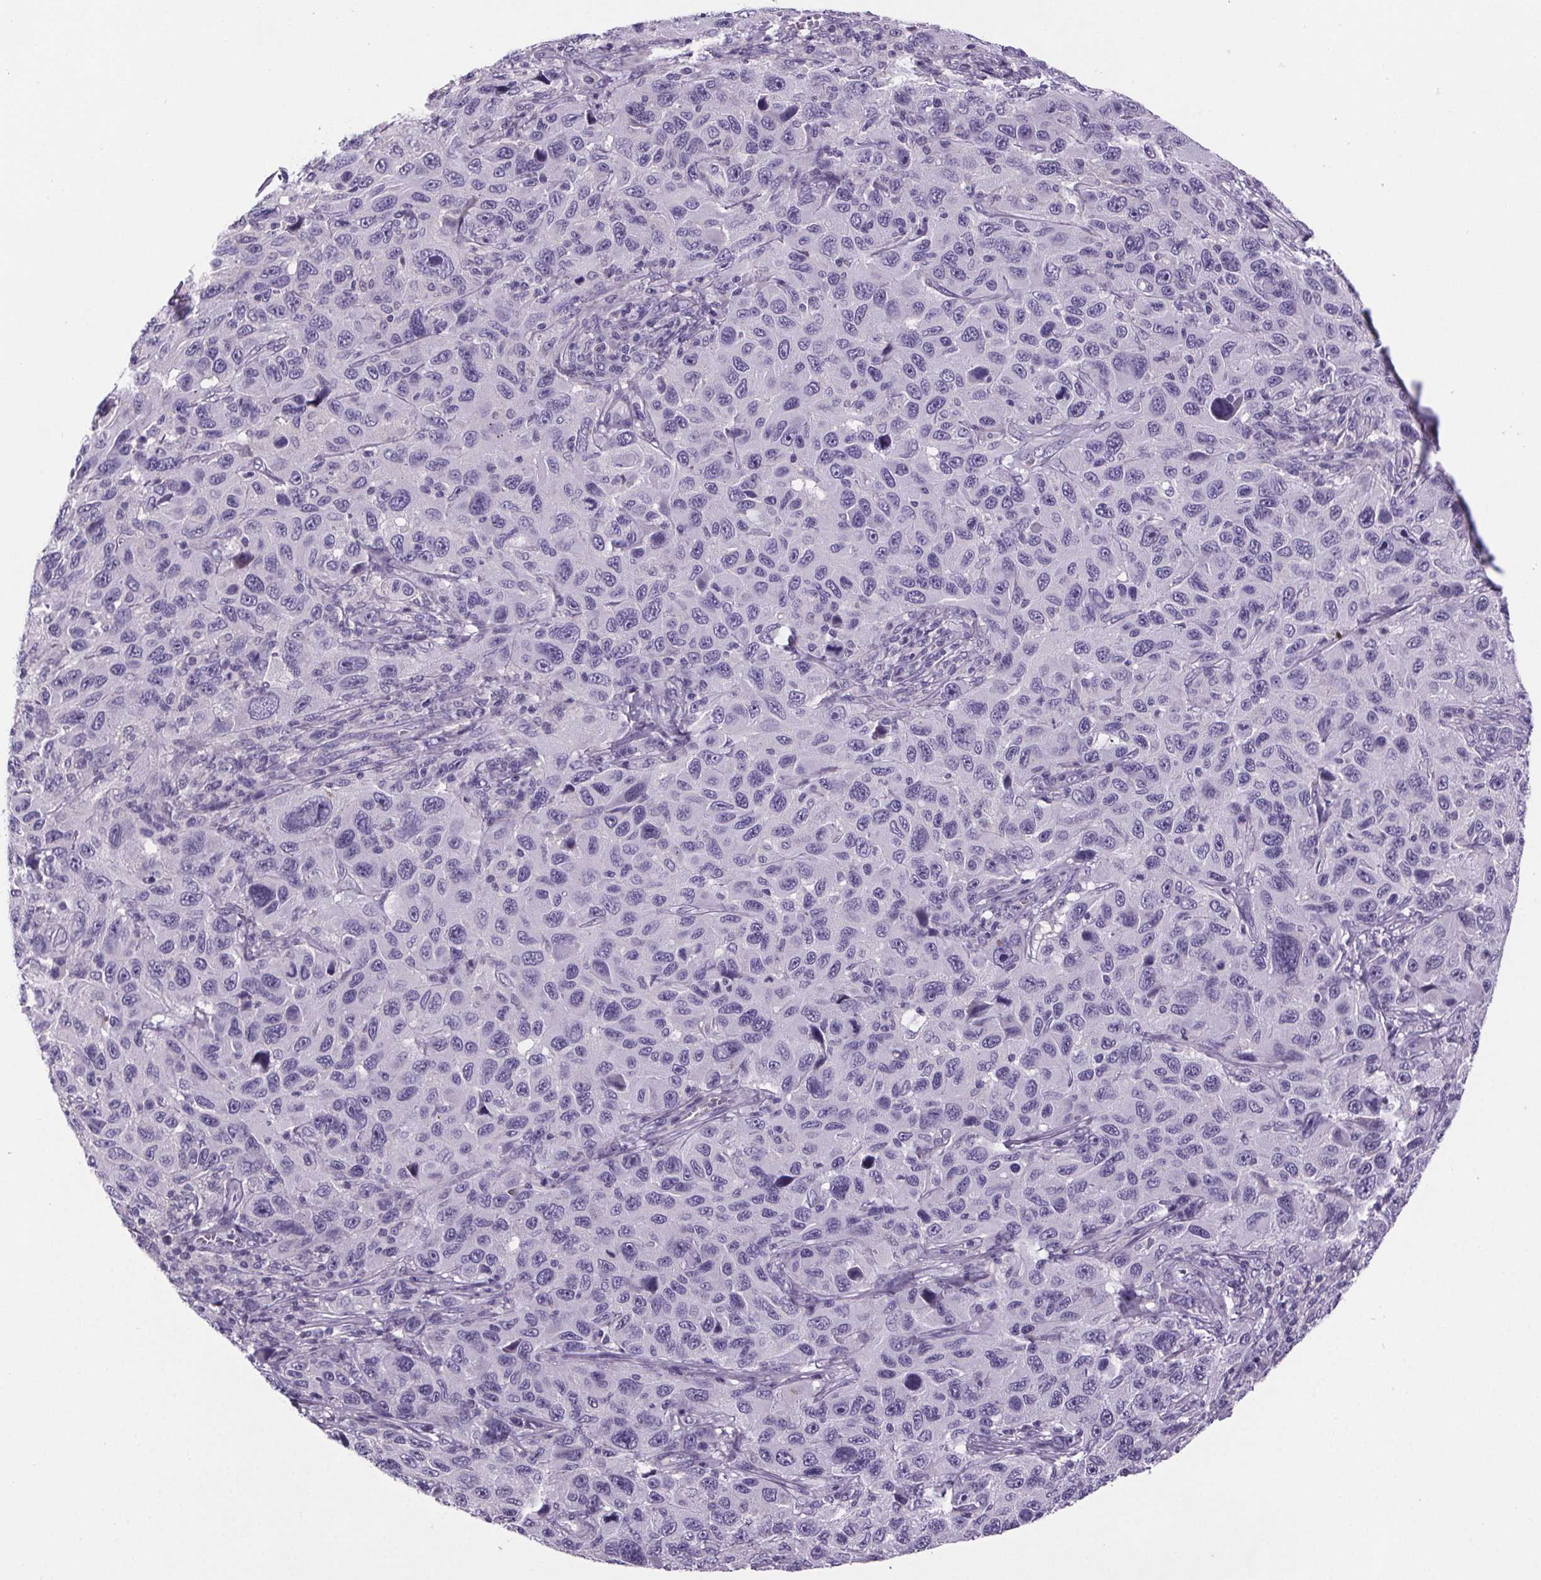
{"staining": {"intensity": "negative", "quantity": "none", "location": "none"}, "tissue": "melanoma", "cell_type": "Tumor cells", "image_type": "cancer", "snomed": [{"axis": "morphology", "description": "Malignant melanoma, NOS"}, {"axis": "topography", "description": "Skin"}], "caption": "IHC image of neoplastic tissue: melanoma stained with DAB (3,3'-diaminobenzidine) demonstrates no significant protein expression in tumor cells.", "gene": "CUBN", "patient": {"sex": "male", "age": 53}}